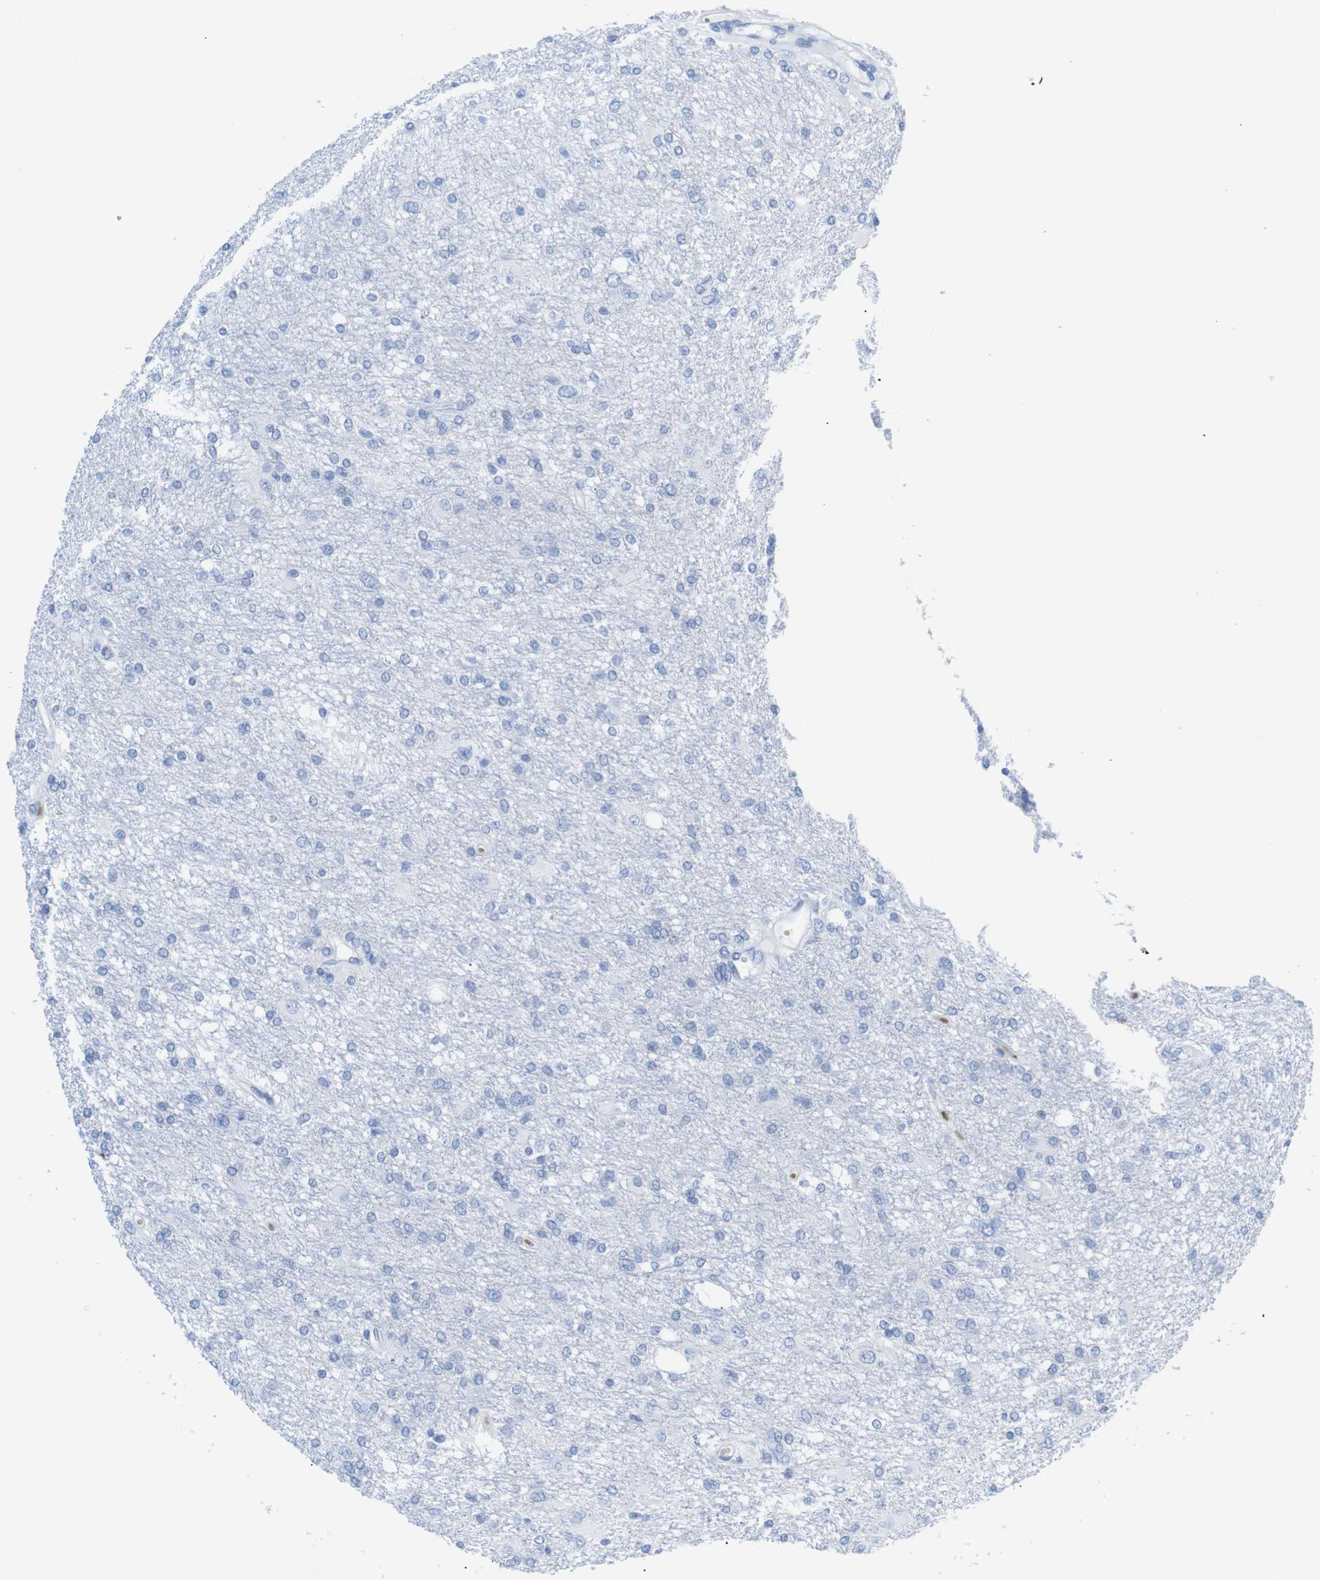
{"staining": {"intensity": "negative", "quantity": "none", "location": "none"}, "tissue": "glioma", "cell_type": "Tumor cells", "image_type": "cancer", "snomed": [{"axis": "morphology", "description": "Glioma, malignant, High grade"}, {"axis": "topography", "description": "Brain"}], "caption": "Glioma stained for a protein using immunohistochemistry (IHC) displays no expression tumor cells.", "gene": "ERVMER34-1", "patient": {"sex": "female", "age": 59}}